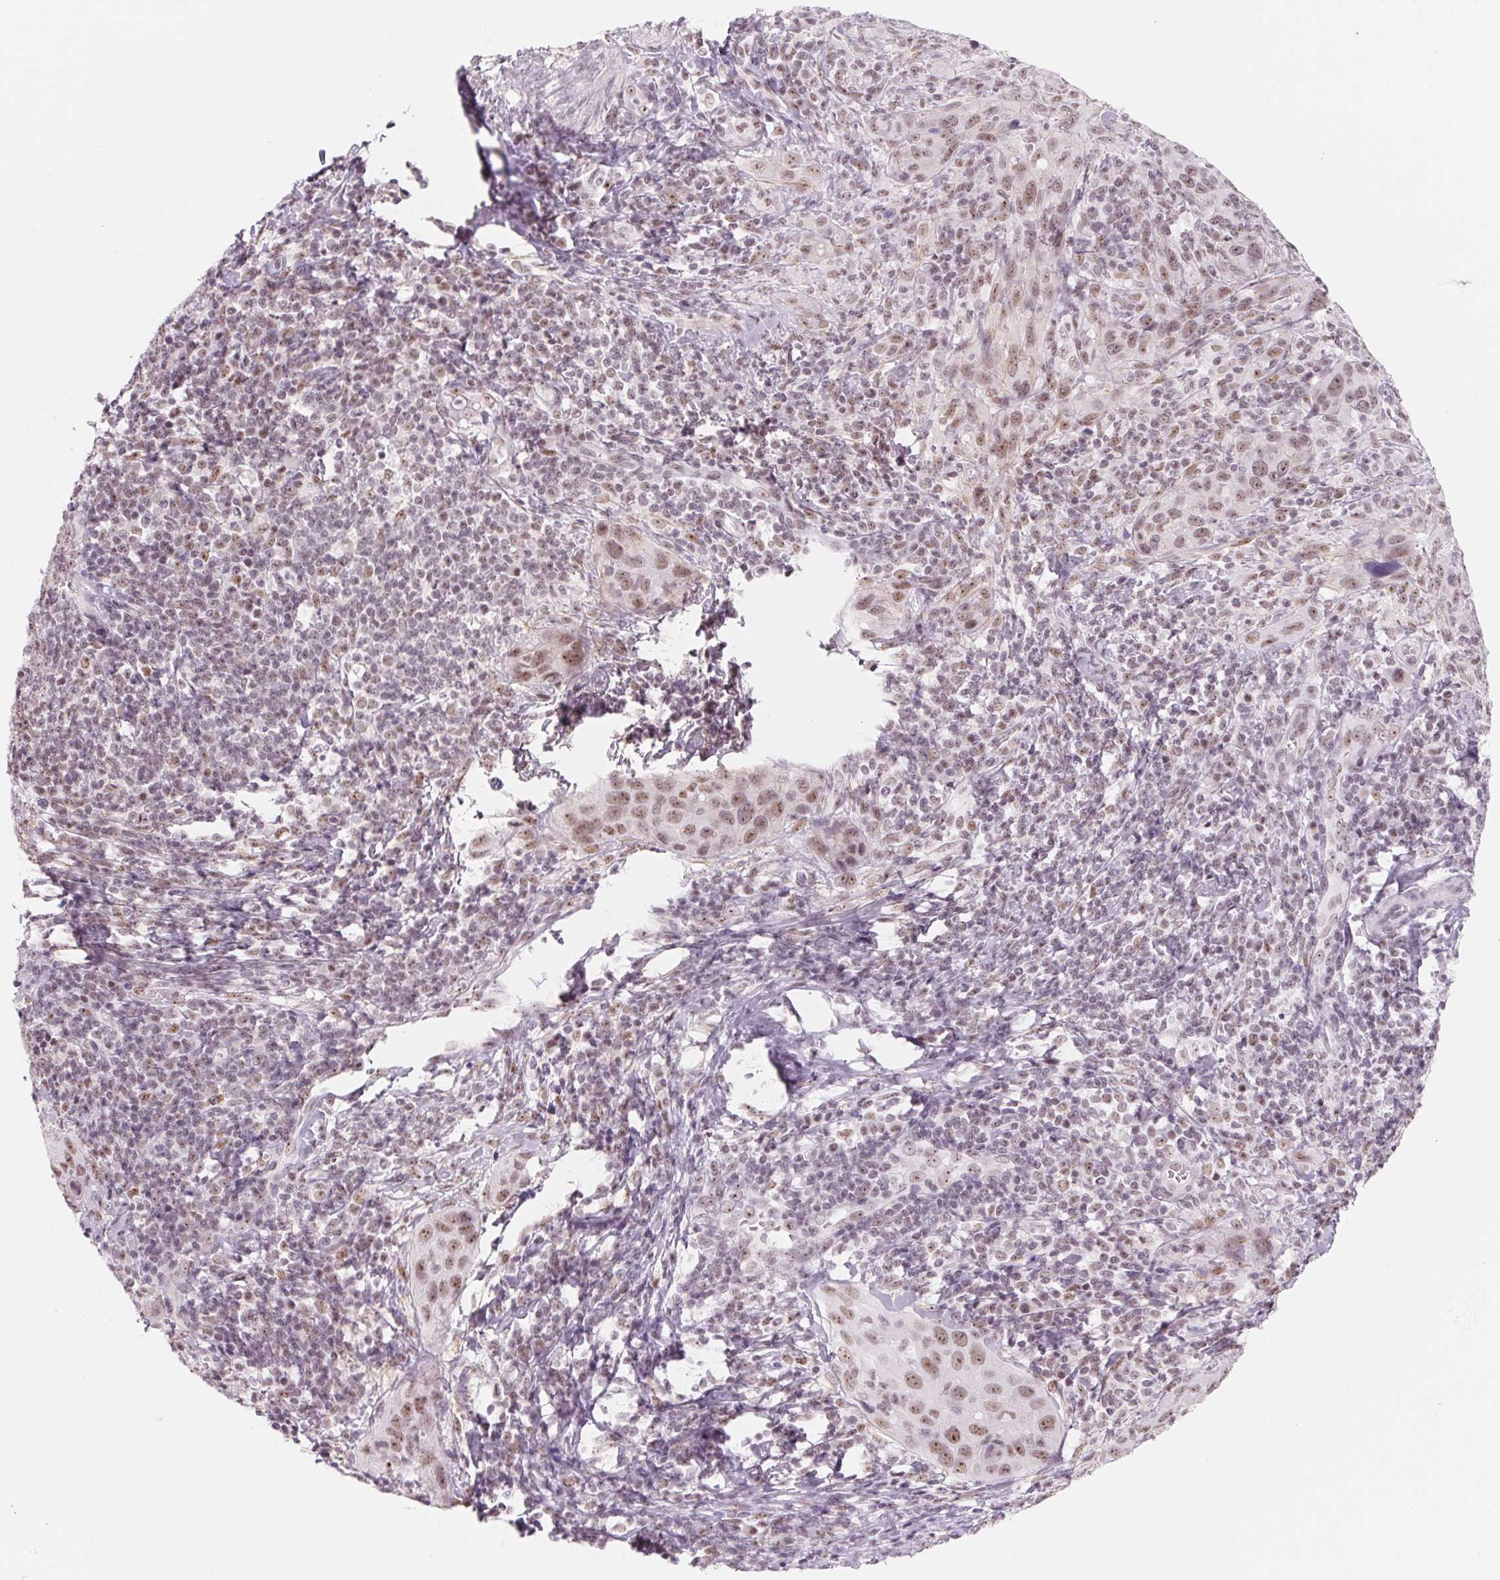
{"staining": {"intensity": "weak", "quantity": ">75%", "location": "nuclear"}, "tissue": "cervical cancer", "cell_type": "Tumor cells", "image_type": "cancer", "snomed": [{"axis": "morphology", "description": "Normal tissue, NOS"}, {"axis": "morphology", "description": "Squamous cell carcinoma, NOS"}, {"axis": "topography", "description": "Cervix"}], "caption": "Tumor cells exhibit low levels of weak nuclear staining in about >75% of cells in human squamous cell carcinoma (cervical).", "gene": "ZIC4", "patient": {"sex": "female", "age": 51}}